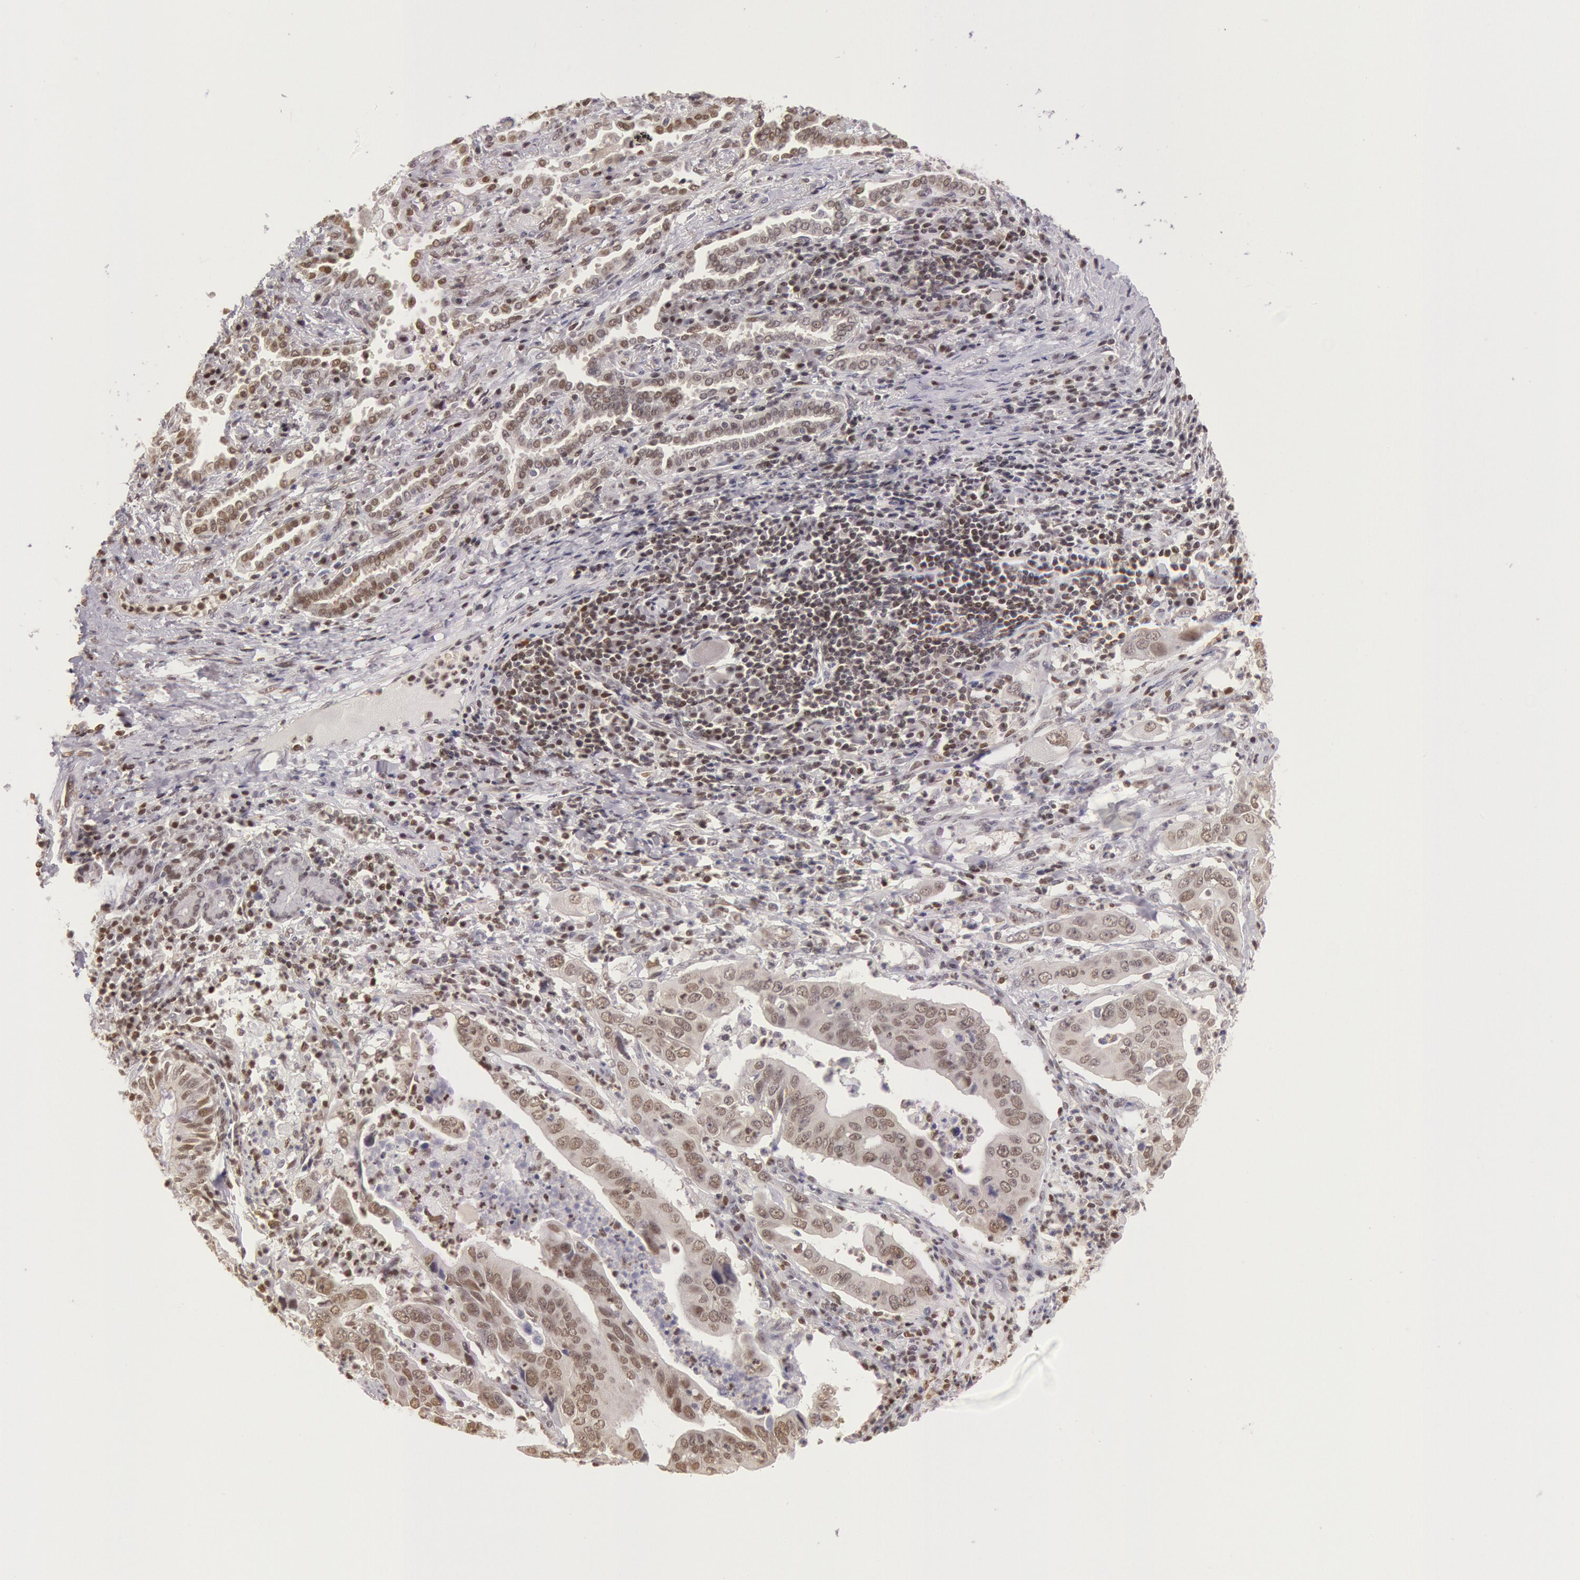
{"staining": {"intensity": "weak", "quantity": ">75%", "location": "nuclear"}, "tissue": "lung cancer", "cell_type": "Tumor cells", "image_type": "cancer", "snomed": [{"axis": "morphology", "description": "Adenocarcinoma, NOS"}, {"axis": "topography", "description": "Lung"}], "caption": "Immunohistochemical staining of human adenocarcinoma (lung) demonstrates low levels of weak nuclear protein positivity in approximately >75% of tumor cells.", "gene": "ESS2", "patient": {"sex": "male", "age": 48}}